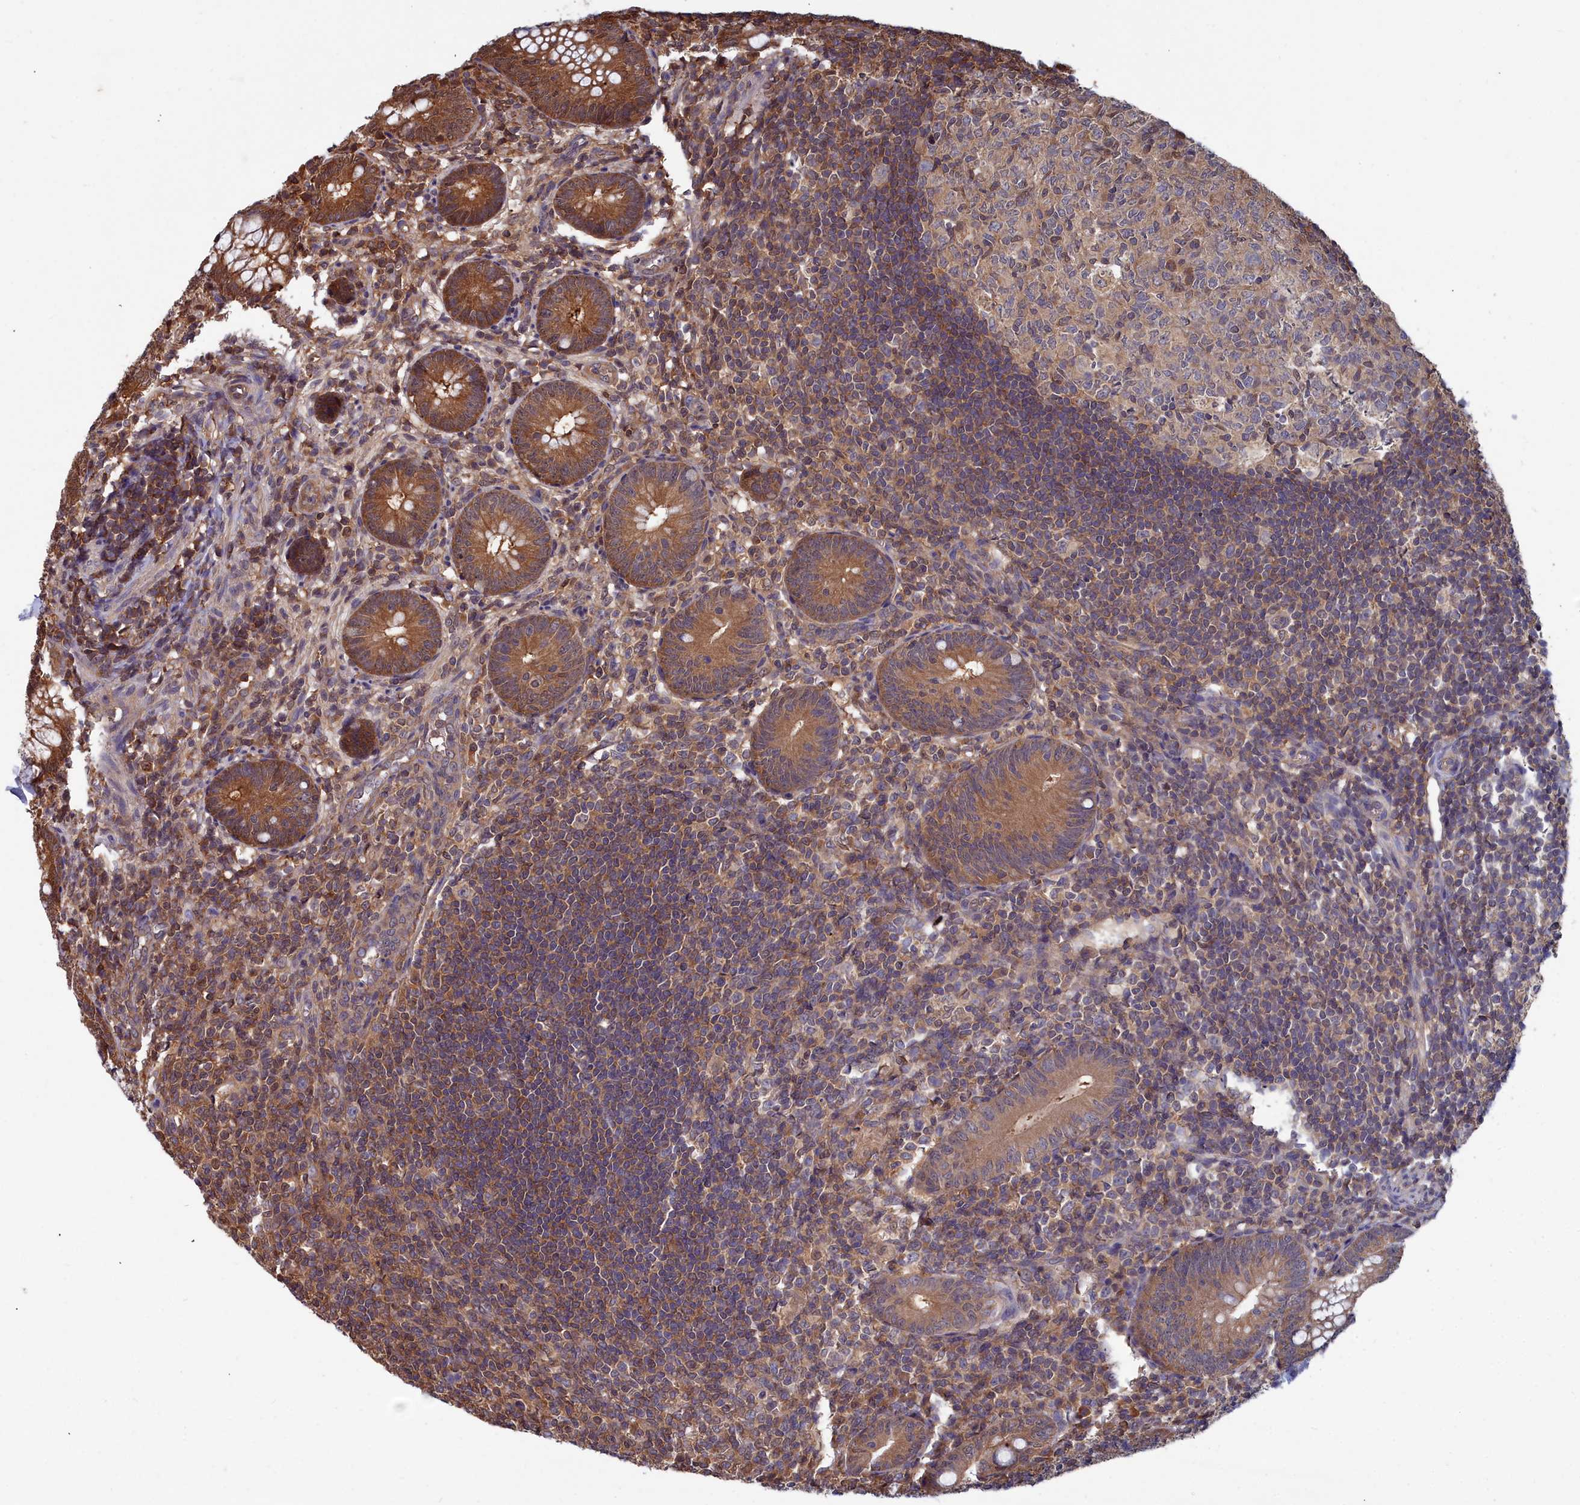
{"staining": {"intensity": "moderate", "quantity": ">75%", "location": "cytoplasmic/membranous"}, "tissue": "appendix", "cell_type": "Glandular cells", "image_type": "normal", "snomed": [{"axis": "morphology", "description": "Normal tissue, NOS"}, {"axis": "topography", "description": "Appendix"}], "caption": "A brown stain highlights moderate cytoplasmic/membranous expression of a protein in glandular cells of normal appendix.", "gene": "GFRA2", "patient": {"sex": "male", "age": 14}}